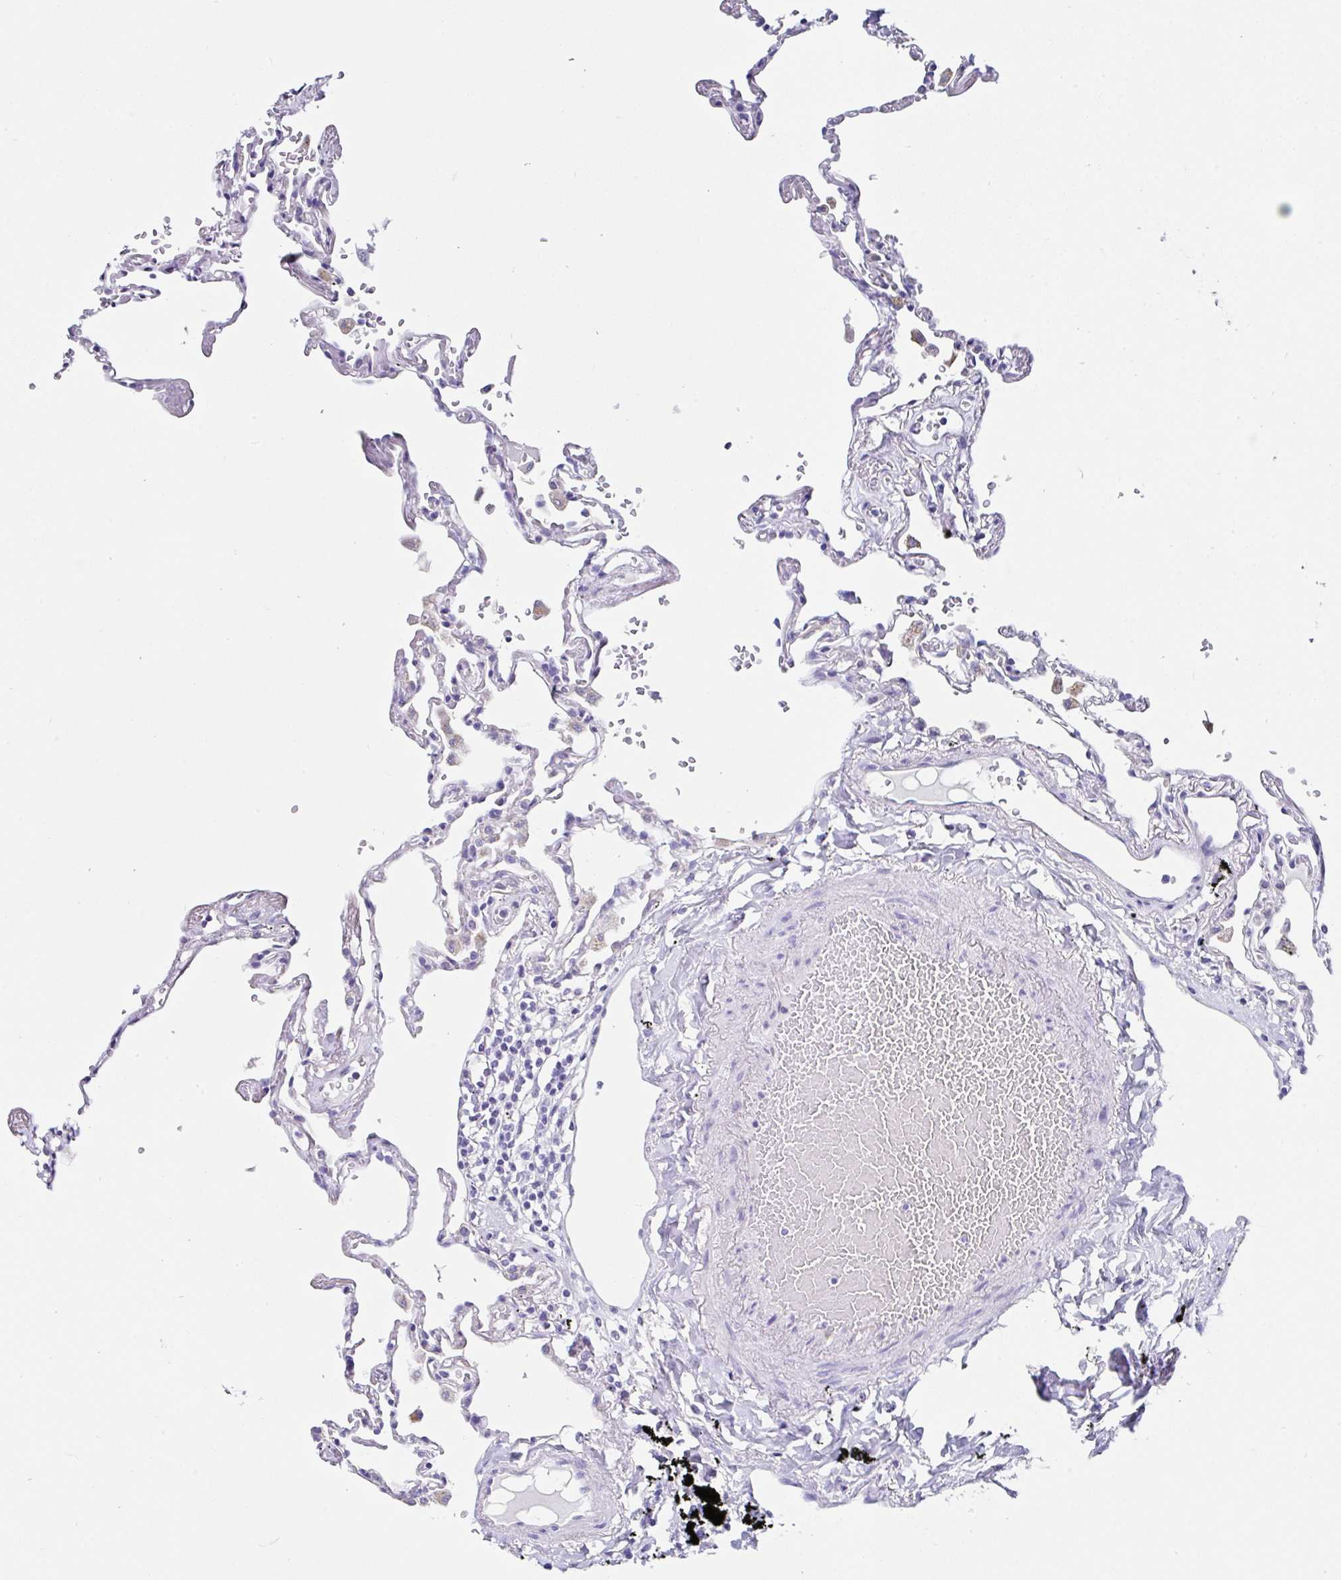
{"staining": {"intensity": "negative", "quantity": "none", "location": "none"}, "tissue": "lung", "cell_type": "Alveolar cells", "image_type": "normal", "snomed": [{"axis": "morphology", "description": "Normal tissue, NOS"}, {"axis": "topography", "description": "Lung"}], "caption": "The IHC photomicrograph has no significant positivity in alveolar cells of lung.", "gene": "TMPRSS11E", "patient": {"sex": "female", "age": 67}}